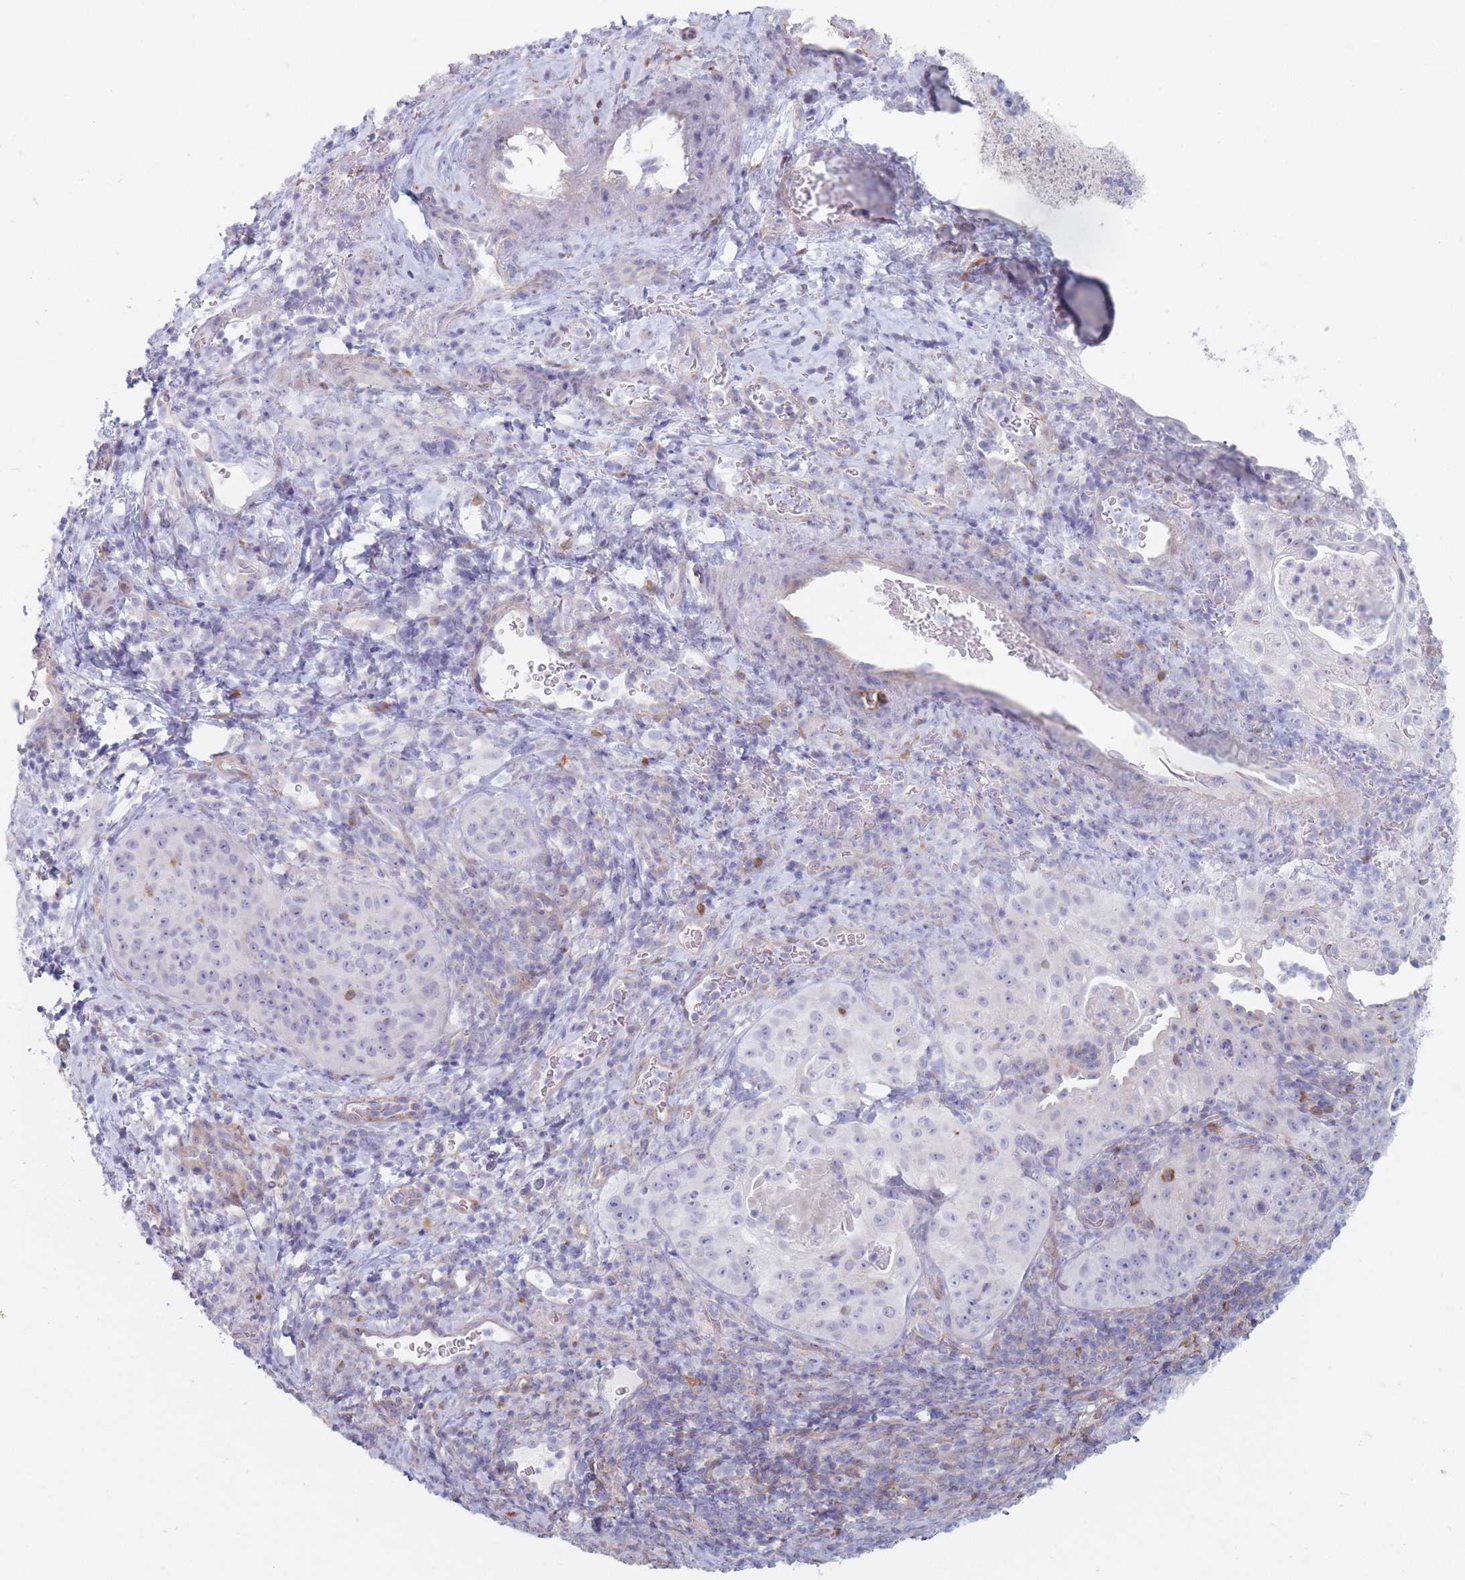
{"staining": {"intensity": "negative", "quantity": "none", "location": "none"}, "tissue": "cervical cancer", "cell_type": "Tumor cells", "image_type": "cancer", "snomed": [{"axis": "morphology", "description": "Squamous cell carcinoma, NOS"}, {"axis": "topography", "description": "Cervix"}], "caption": "An immunohistochemistry (IHC) micrograph of squamous cell carcinoma (cervical) is shown. There is no staining in tumor cells of squamous cell carcinoma (cervical).", "gene": "PLPP1", "patient": {"sex": "female", "age": 52}}